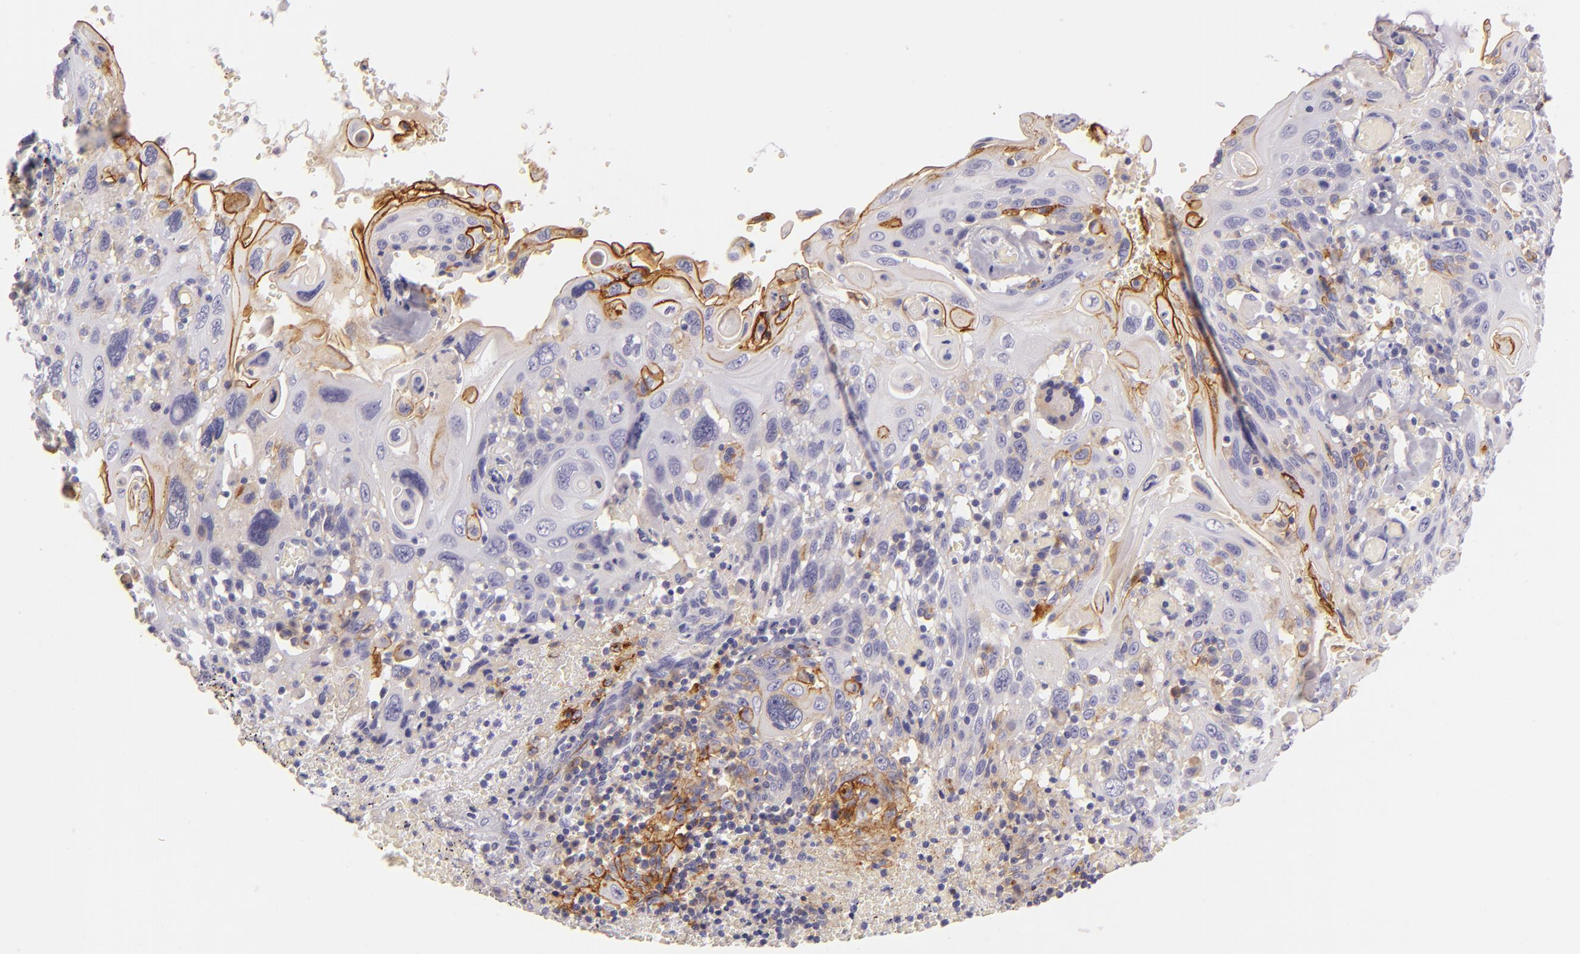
{"staining": {"intensity": "moderate", "quantity": "<25%", "location": "cytoplasmic/membranous"}, "tissue": "cervical cancer", "cell_type": "Tumor cells", "image_type": "cancer", "snomed": [{"axis": "morphology", "description": "Squamous cell carcinoma, NOS"}, {"axis": "topography", "description": "Cervix"}], "caption": "Immunohistochemical staining of squamous cell carcinoma (cervical) demonstrates low levels of moderate cytoplasmic/membranous protein staining in about <25% of tumor cells.", "gene": "ICAM1", "patient": {"sex": "female", "age": 54}}